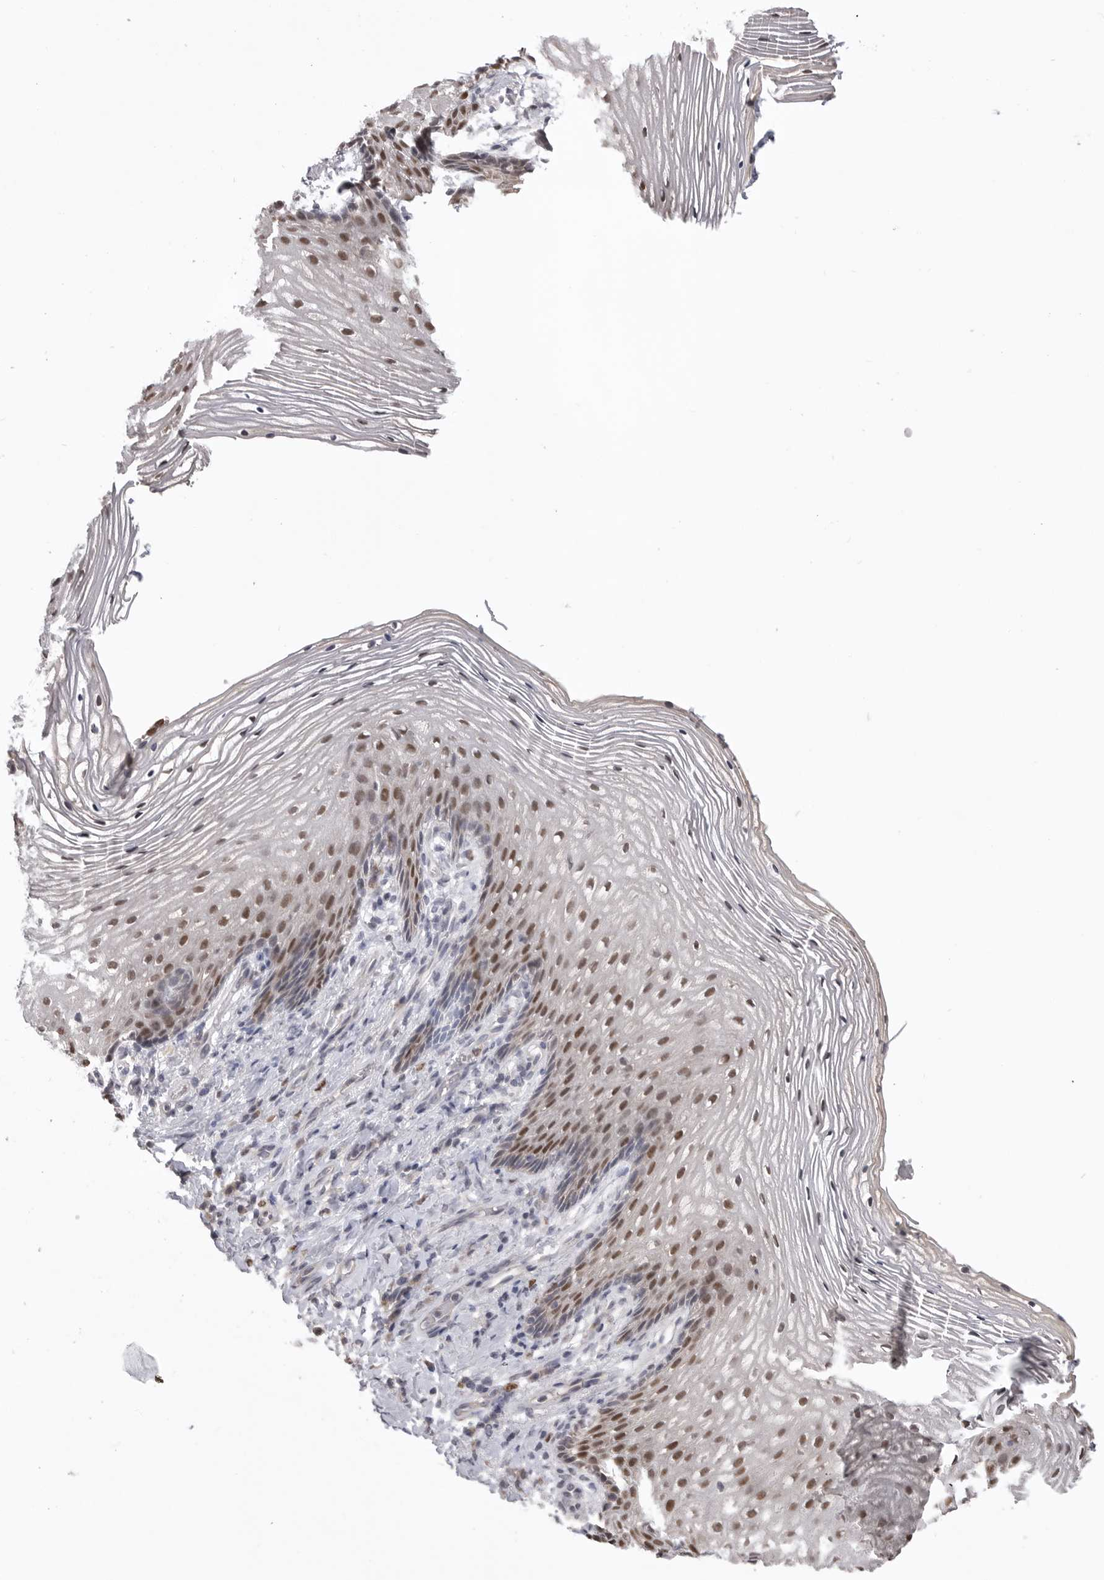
{"staining": {"intensity": "strong", "quantity": "25%-75%", "location": "nuclear"}, "tissue": "vagina", "cell_type": "Squamous epithelial cells", "image_type": "normal", "snomed": [{"axis": "morphology", "description": "Normal tissue, NOS"}, {"axis": "topography", "description": "Vagina"}], "caption": "Vagina stained with a brown dye demonstrates strong nuclear positive expression in approximately 25%-75% of squamous epithelial cells.", "gene": "SMARCC1", "patient": {"sex": "female", "age": 60}}